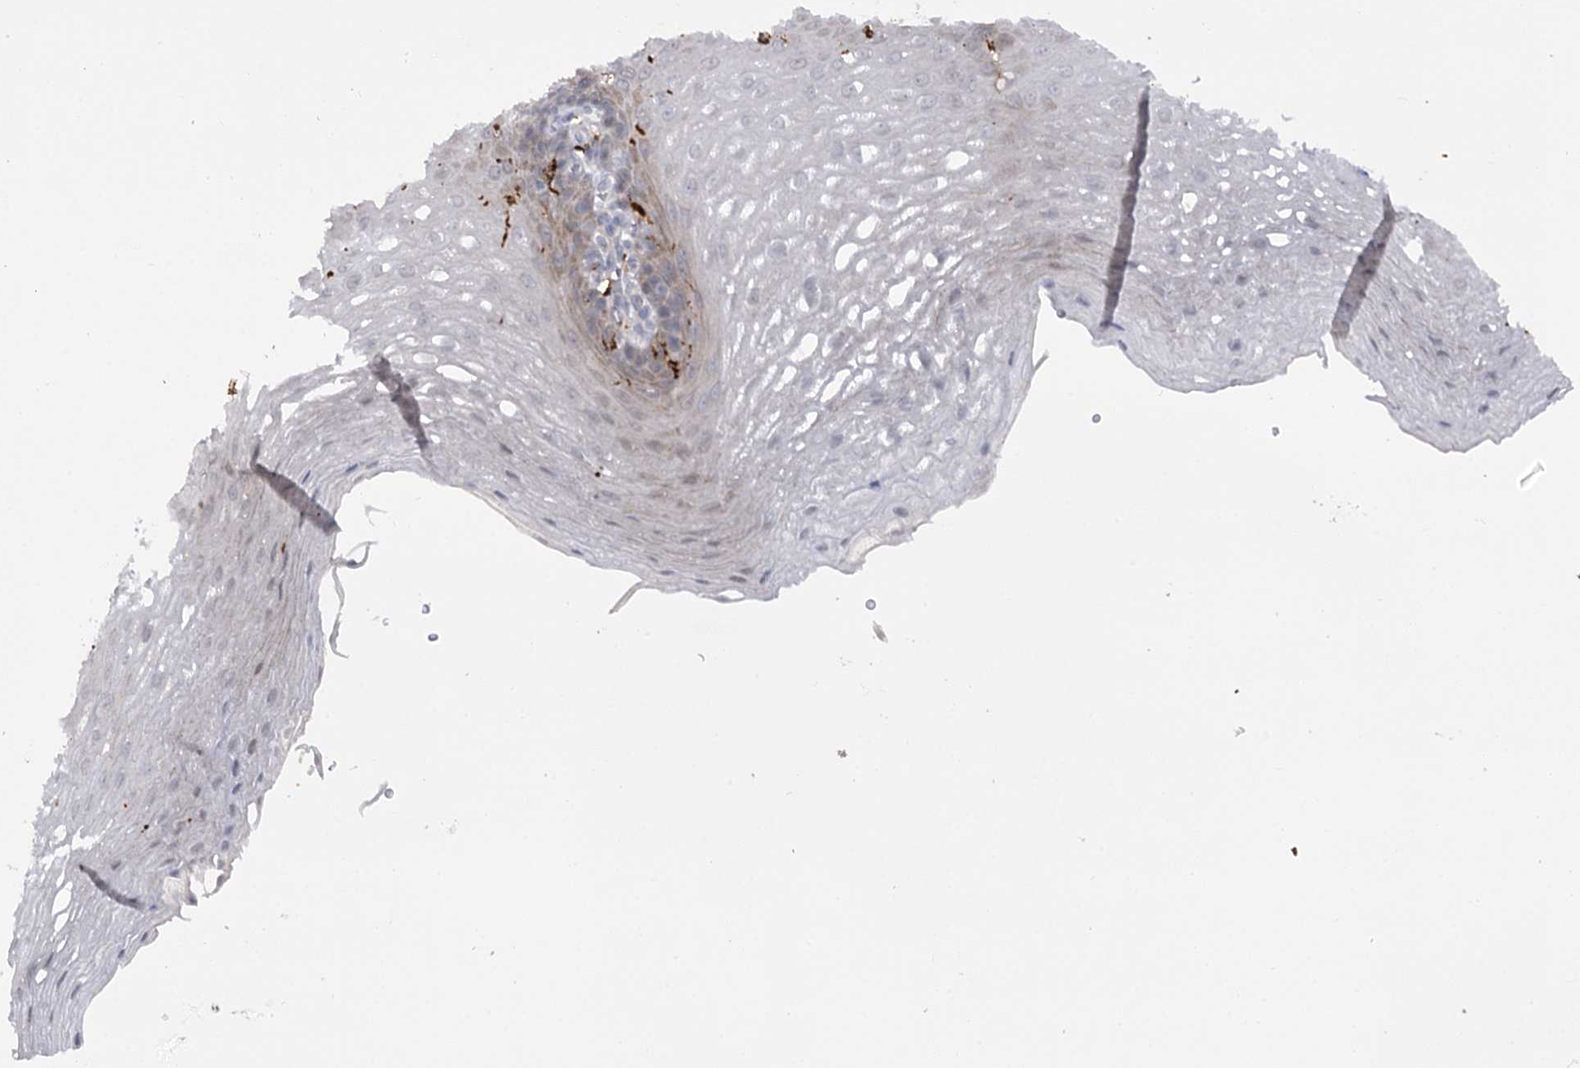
{"staining": {"intensity": "negative", "quantity": "none", "location": "none"}, "tissue": "esophagus", "cell_type": "Squamous epithelial cells", "image_type": "normal", "snomed": [{"axis": "morphology", "description": "Normal tissue, NOS"}, {"axis": "topography", "description": "Esophagus"}], "caption": "Squamous epithelial cells are negative for brown protein staining in unremarkable esophagus. Nuclei are stained in blue.", "gene": "PIWIL4", "patient": {"sex": "female", "age": 66}}